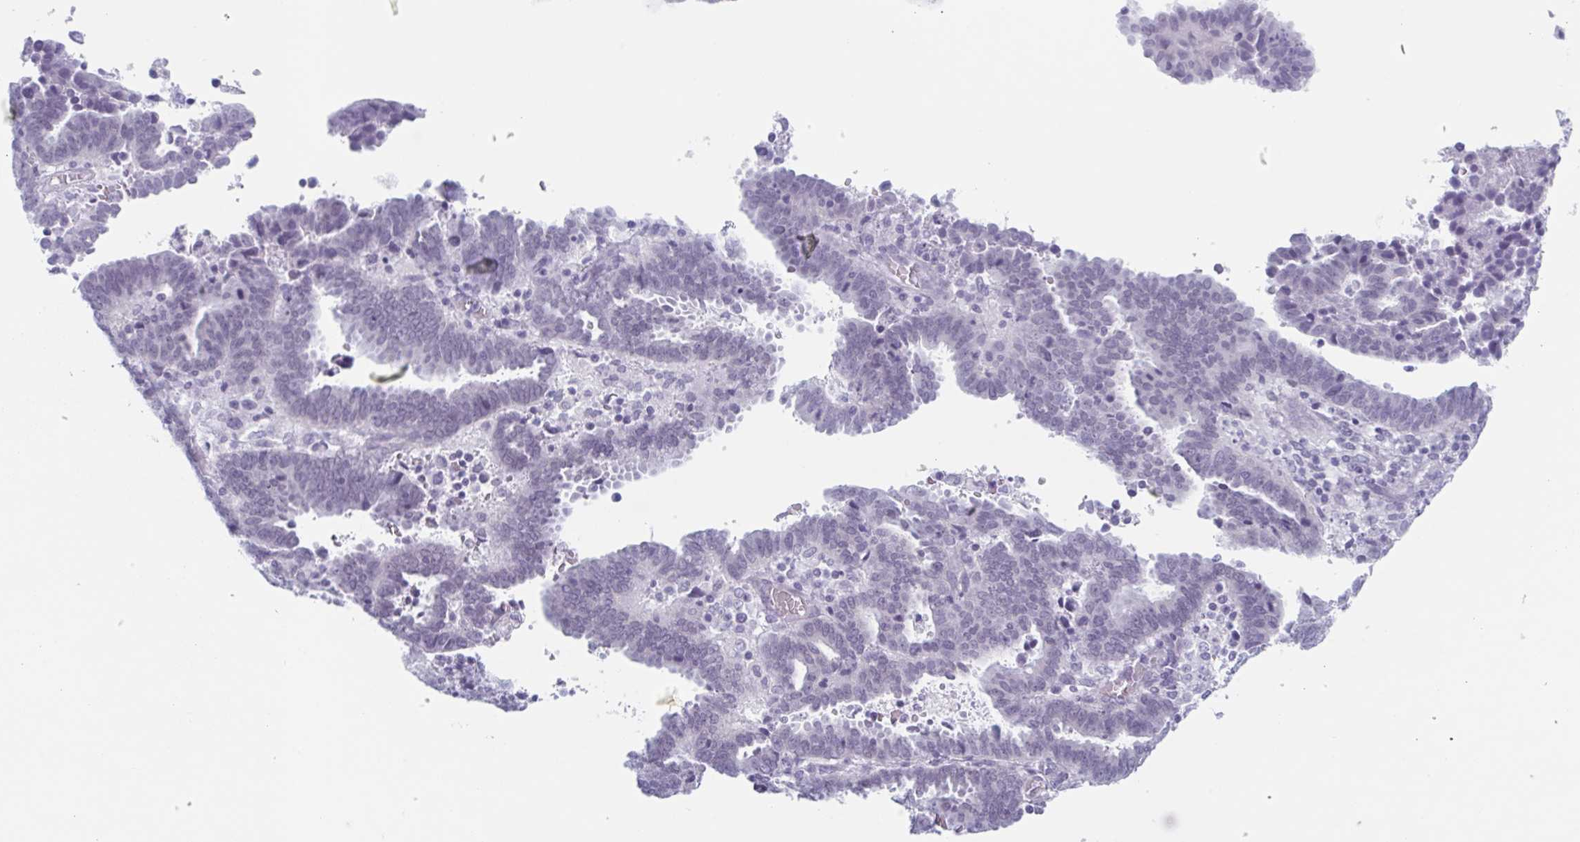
{"staining": {"intensity": "negative", "quantity": "none", "location": "none"}, "tissue": "endometrial cancer", "cell_type": "Tumor cells", "image_type": "cancer", "snomed": [{"axis": "morphology", "description": "Adenocarcinoma, NOS"}, {"axis": "topography", "description": "Uterus"}], "caption": "A histopathology image of endometrial adenocarcinoma stained for a protein reveals no brown staining in tumor cells.", "gene": "ZFP64", "patient": {"sex": "female", "age": 83}}